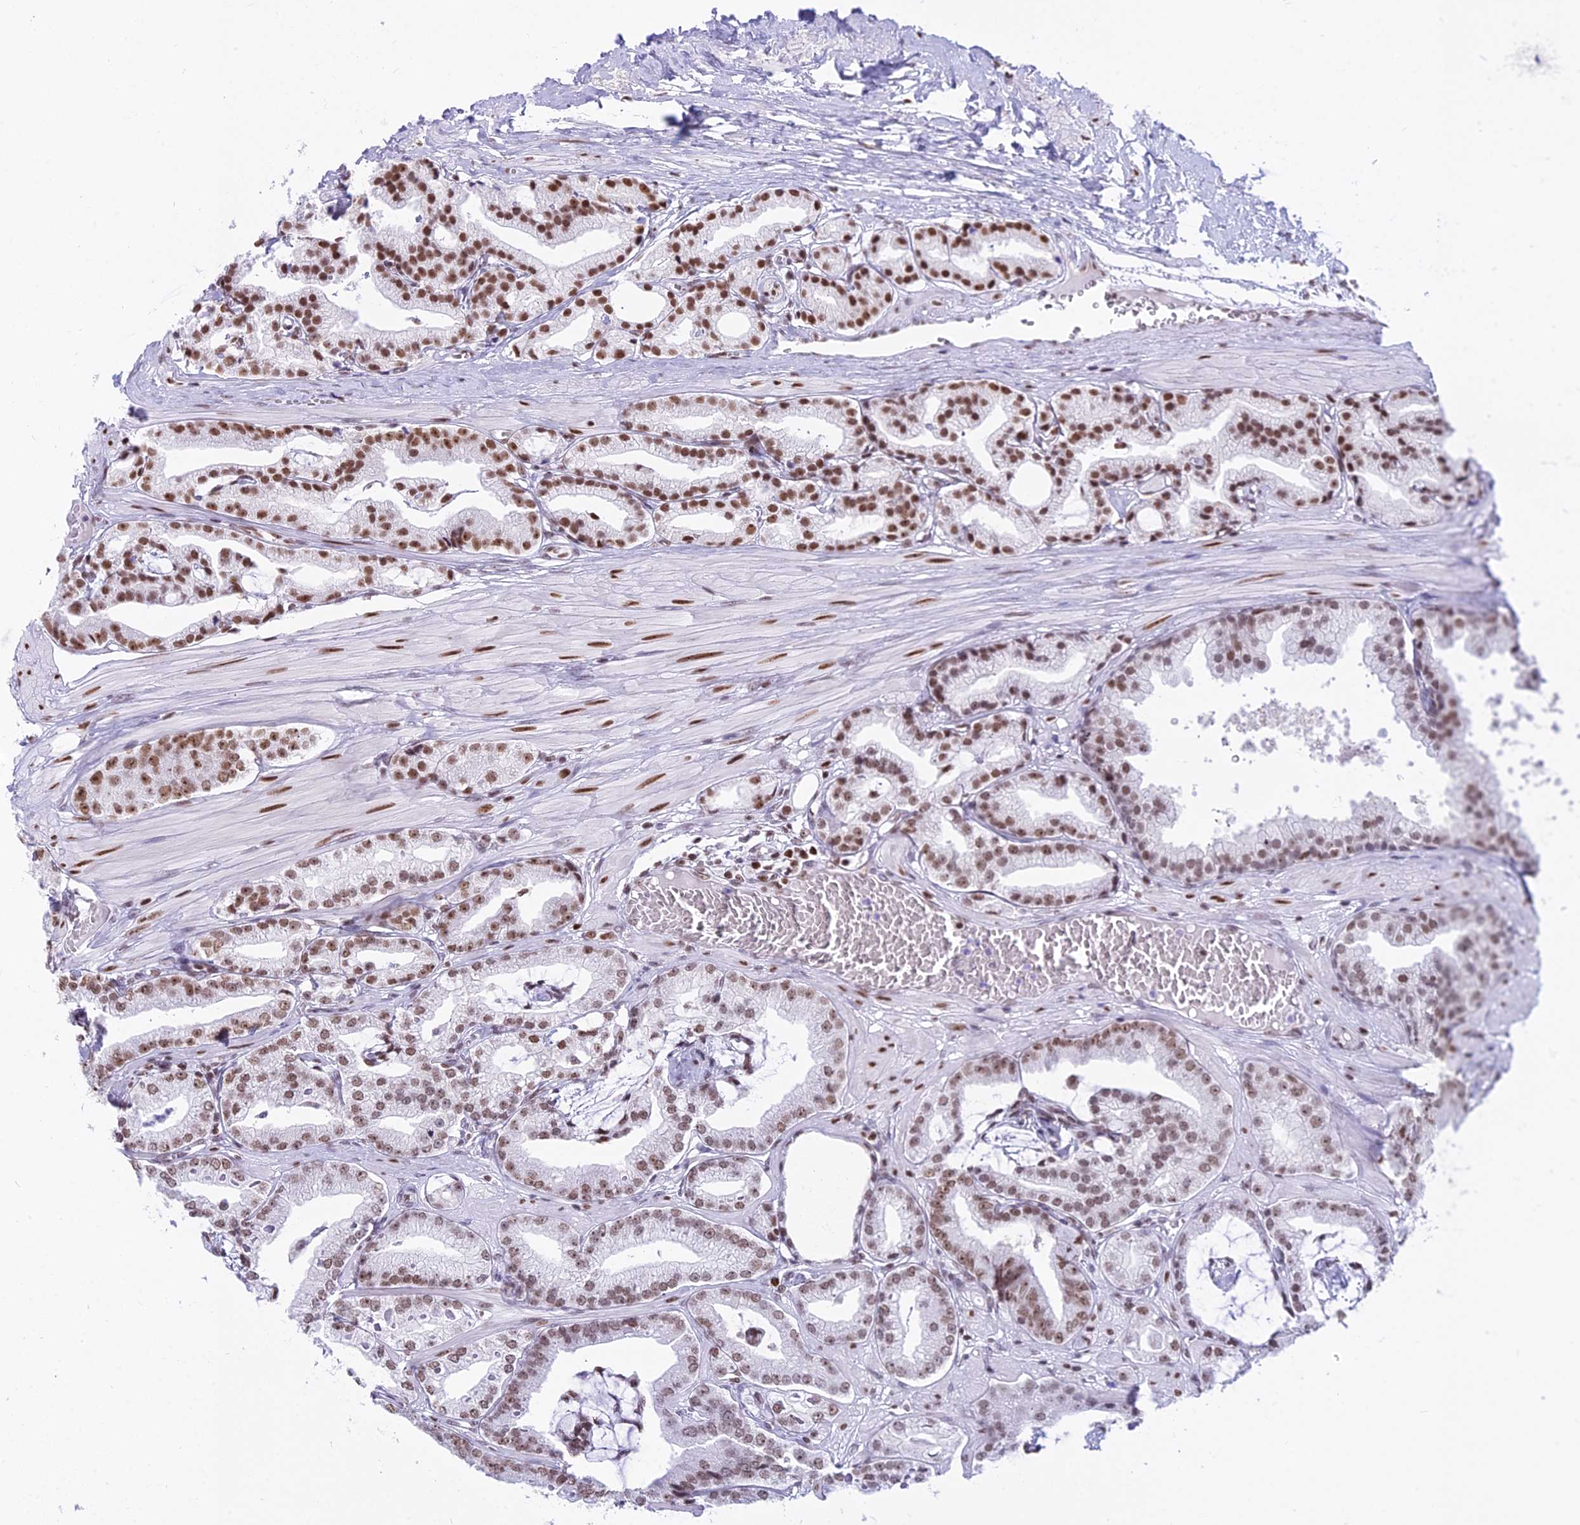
{"staining": {"intensity": "moderate", "quantity": ">75%", "location": "nuclear"}, "tissue": "prostate cancer", "cell_type": "Tumor cells", "image_type": "cancer", "snomed": [{"axis": "morphology", "description": "Adenocarcinoma, High grade"}, {"axis": "topography", "description": "Prostate"}], "caption": "Immunohistochemical staining of prostate cancer shows moderate nuclear protein positivity in about >75% of tumor cells.", "gene": "PARP1", "patient": {"sex": "male", "age": 71}}